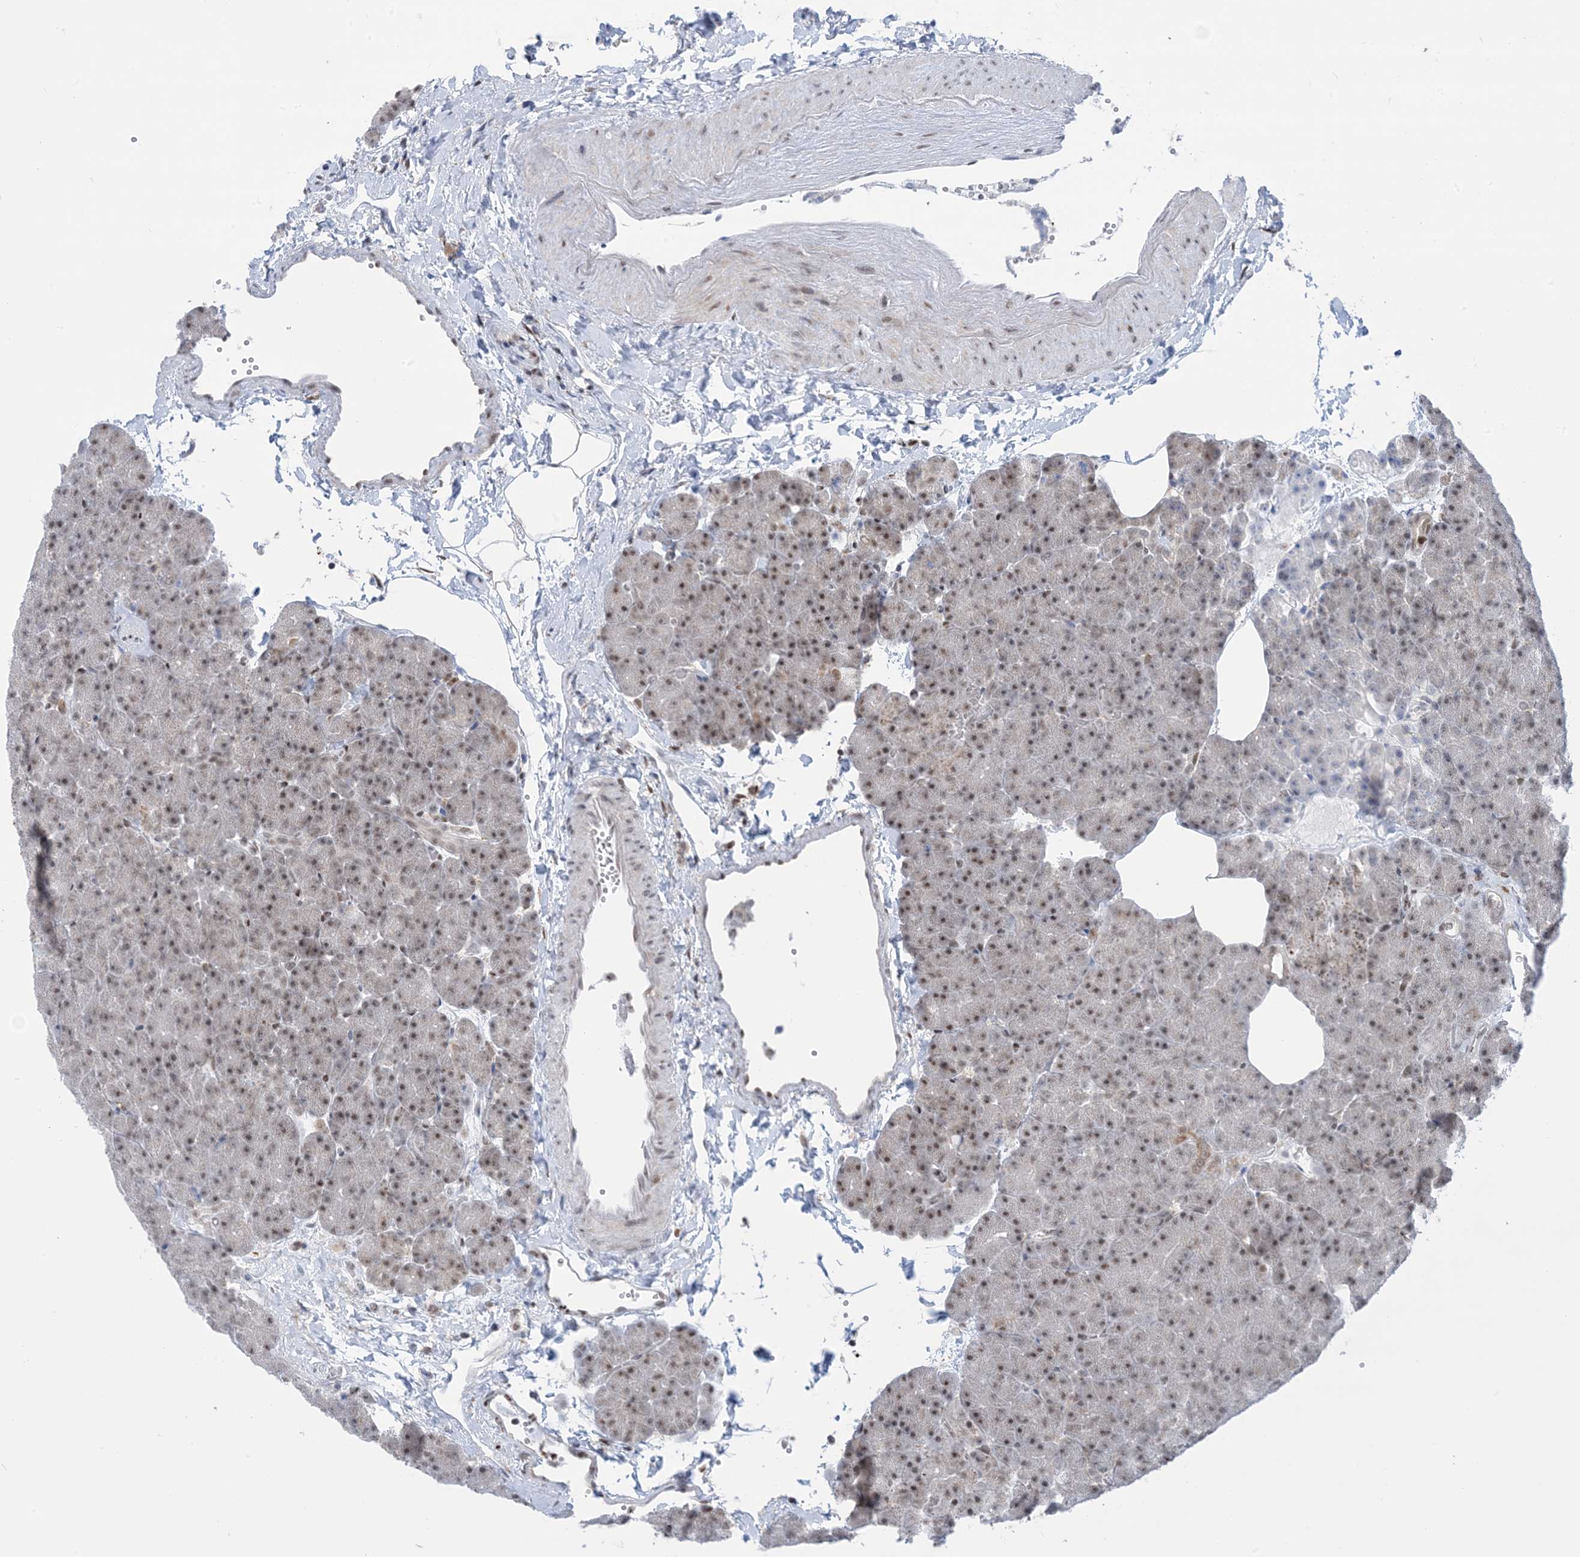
{"staining": {"intensity": "weak", "quantity": ">75%", "location": "nuclear"}, "tissue": "pancreas", "cell_type": "Exocrine glandular cells", "image_type": "normal", "snomed": [{"axis": "morphology", "description": "Normal tissue, NOS"}, {"axis": "morphology", "description": "Carcinoid, malignant, NOS"}, {"axis": "topography", "description": "Pancreas"}], "caption": "Protein staining of normal pancreas shows weak nuclear positivity in approximately >75% of exocrine glandular cells.", "gene": "TFPT", "patient": {"sex": "female", "age": 35}}